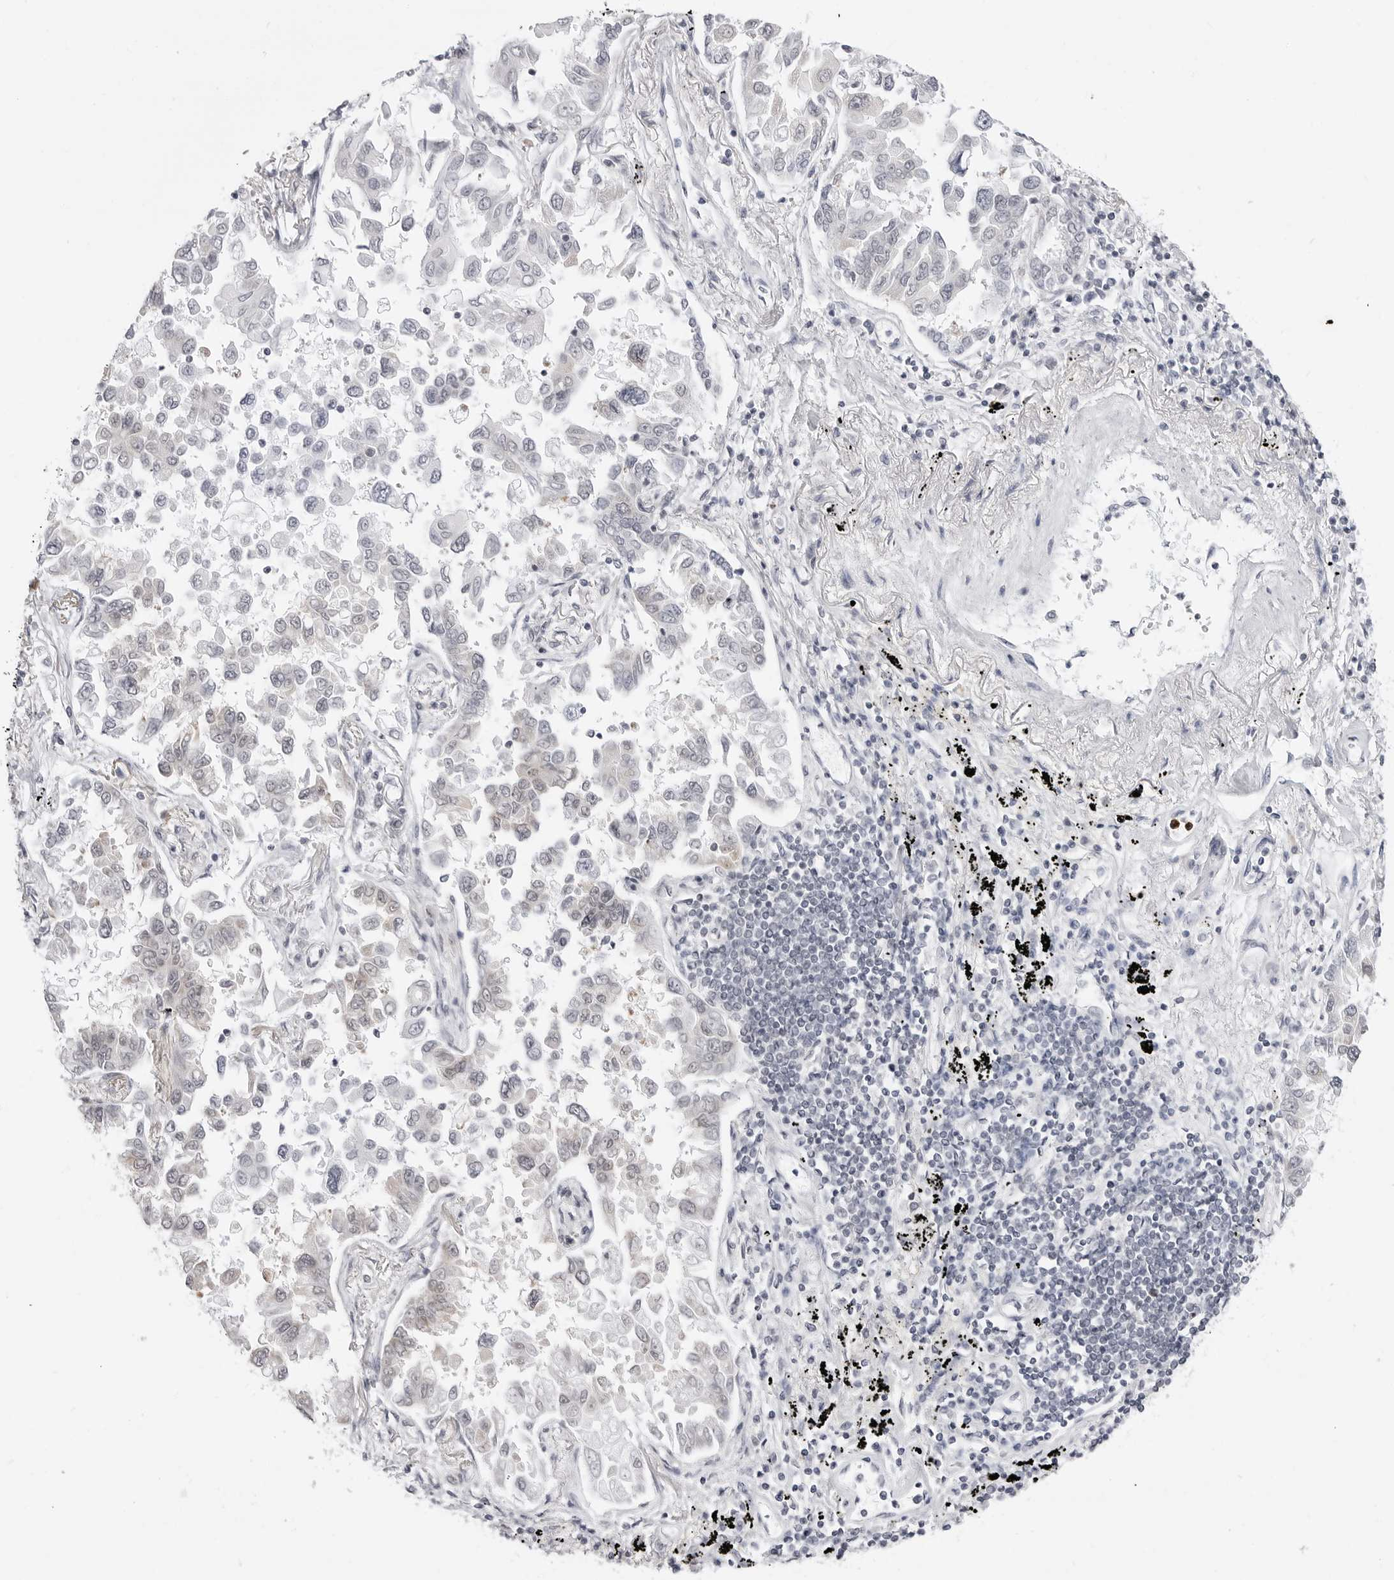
{"staining": {"intensity": "negative", "quantity": "none", "location": "none"}, "tissue": "lung cancer", "cell_type": "Tumor cells", "image_type": "cancer", "snomed": [{"axis": "morphology", "description": "Adenocarcinoma, NOS"}, {"axis": "topography", "description": "Lung"}], "caption": "Lung cancer (adenocarcinoma) was stained to show a protein in brown. There is no significant expression in tumor cells.", "gene": "PPP2R5C", "patient": {"sex": "female", "age": 67}}